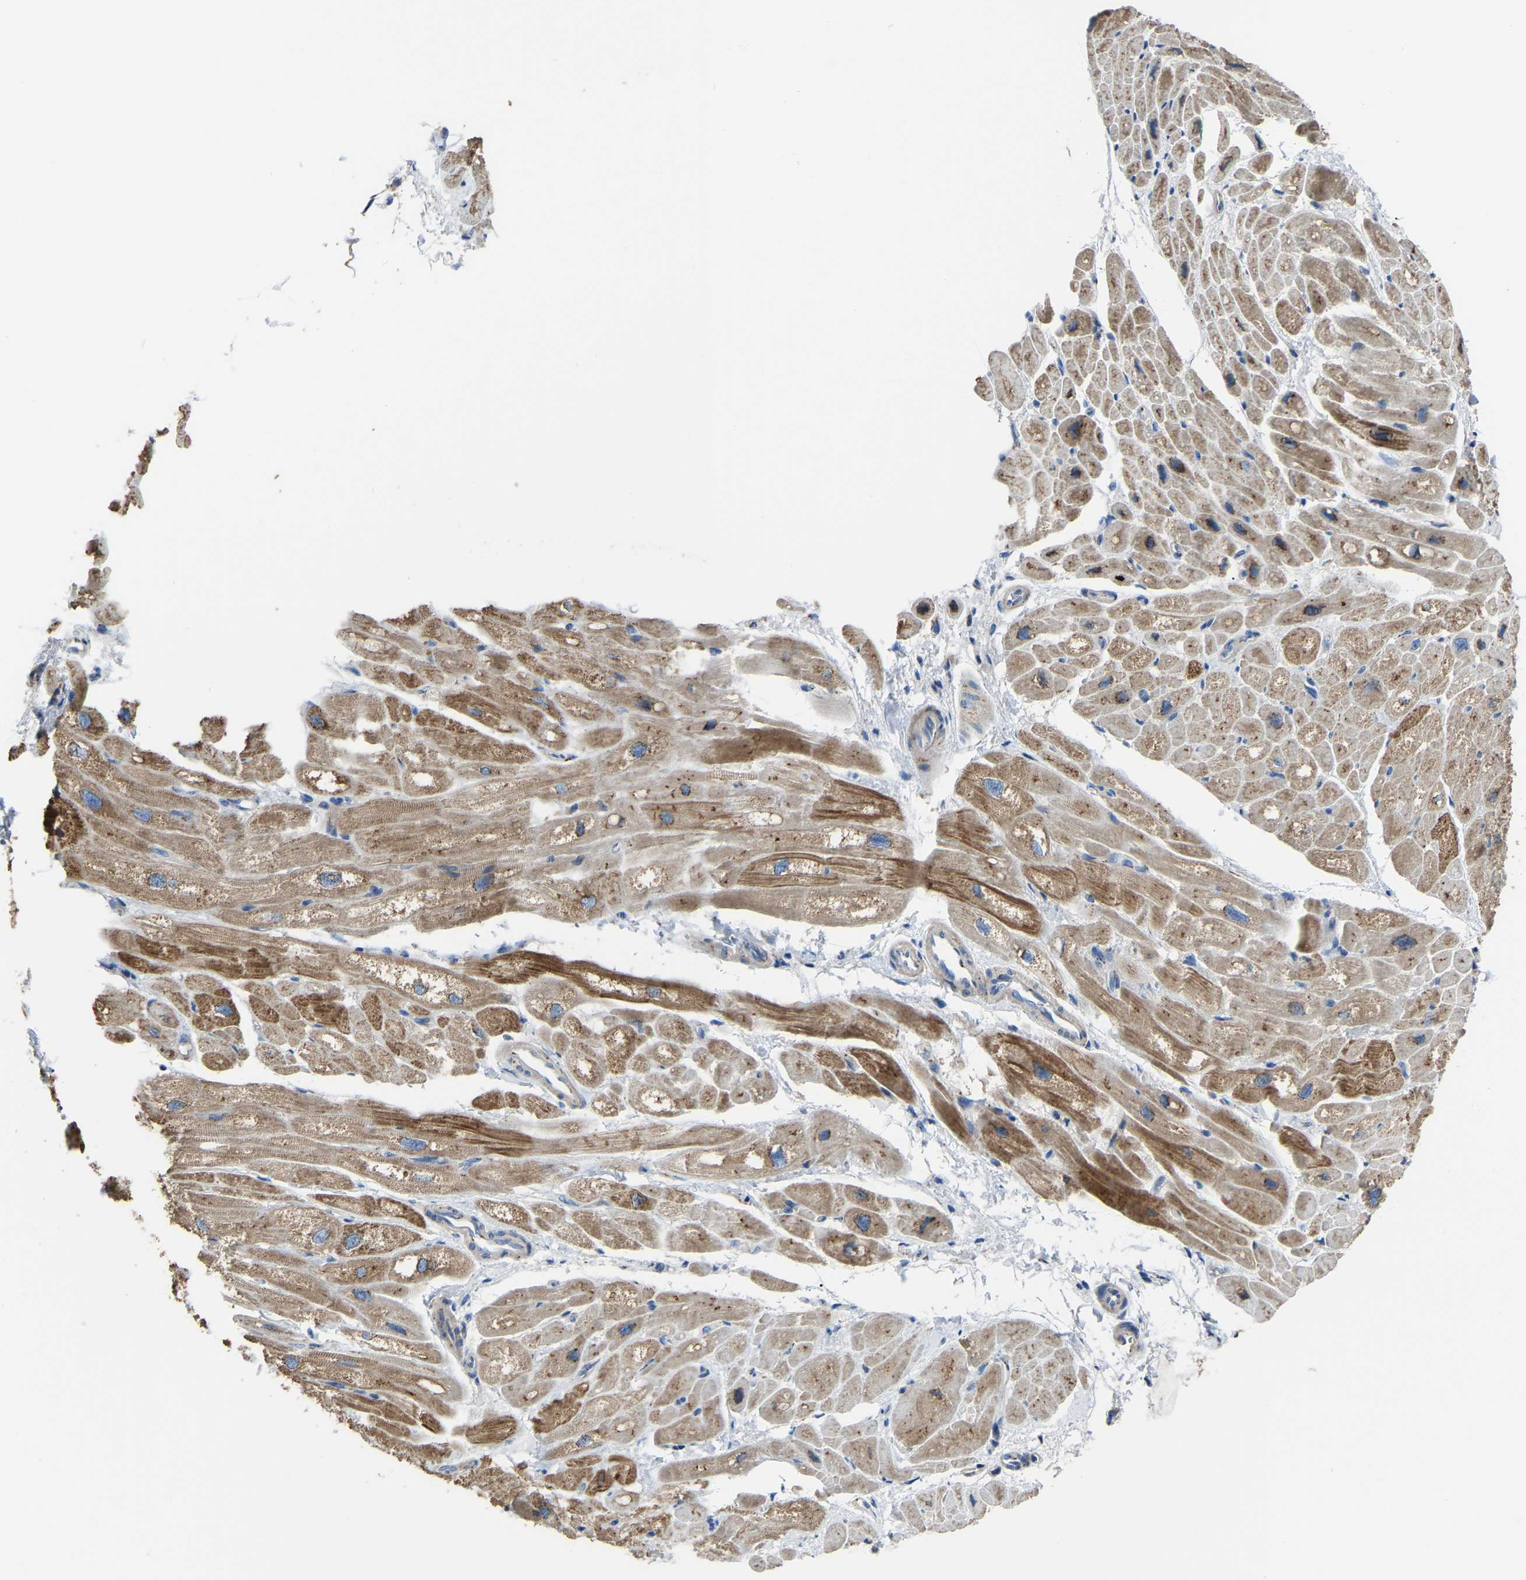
{"staining": {"intensity": "moderate", "quantity": ">75%", "location": "cytoplasmic/membranous"}, "tissue": "heart muscle", "cell_type": "Cardiomyocytes", "image_type": "normal", "snomed": [{"axis": "morphology", "description": "Normal tissue, NOS"}, {"axis": "topography", "description": "Heart"}], "caption": "This is a photomicrograph of immunohistochemistry (IHC) staining of normal heart muscle, which shows moderate positivity in the cytoplasmic/membranous of cardiomyocytes.", "gene": "CANT1", "patient": {"sex": "male", "age": 49}}